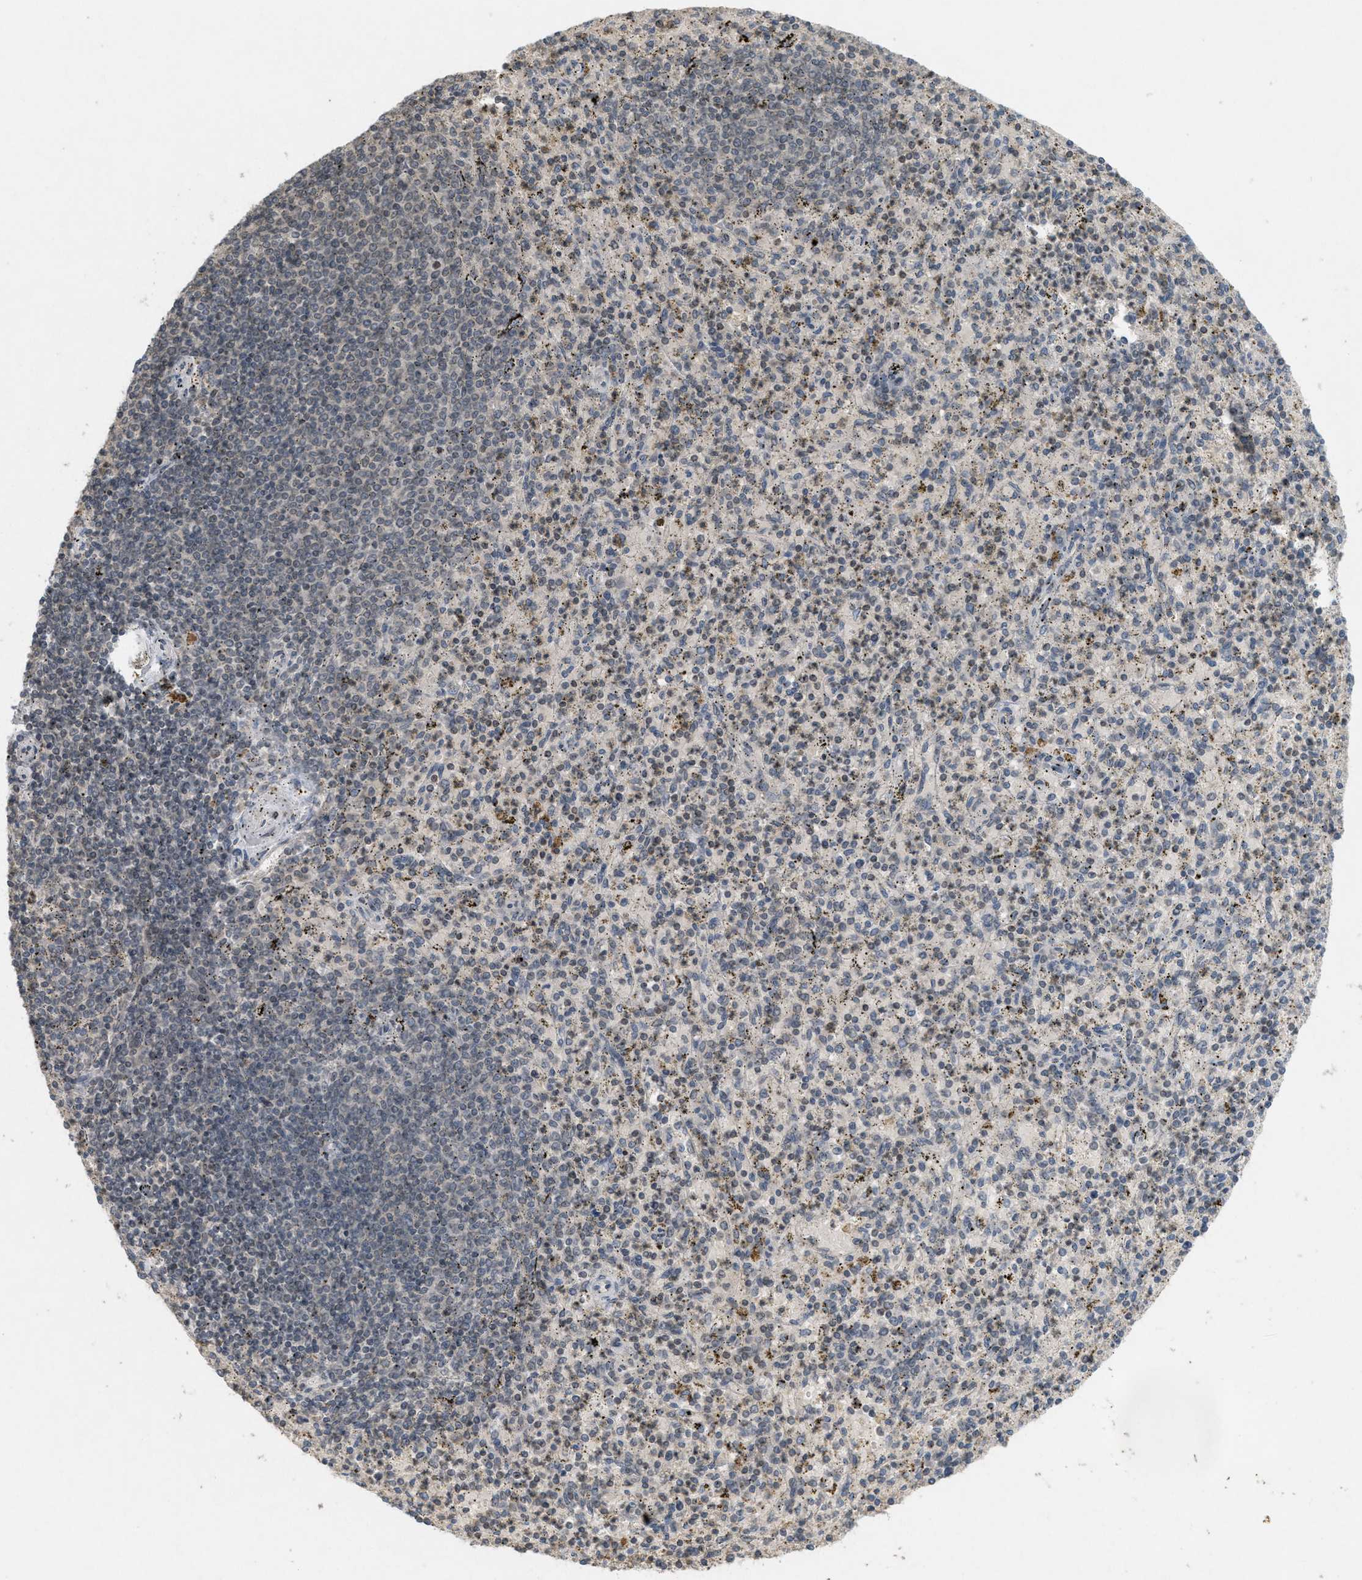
{"staining": {"intensity": "weak", "quantity": "25%-75%", "location": "cytoplasmic/membranous,nuclear"}, "tissue": "spleen", "cell_type": "Cells in red pulp", "image_type": "normal", "snomed": [{"axis": "morphology", "description": "Normal tissue, NOS"}, {"axis": "topography", "description": "Spleen"}], "caption": "High-power microscopy captured an immunohistochemistry (IHC) histopathology image of unremarkable spleen, revealing weak cytoplasmic/membranous,nuclear staining in approximately 25%-75% of cells in red pulp.", "gene": "ABHD6", "patient": {"sex": "male", "age": 72}}